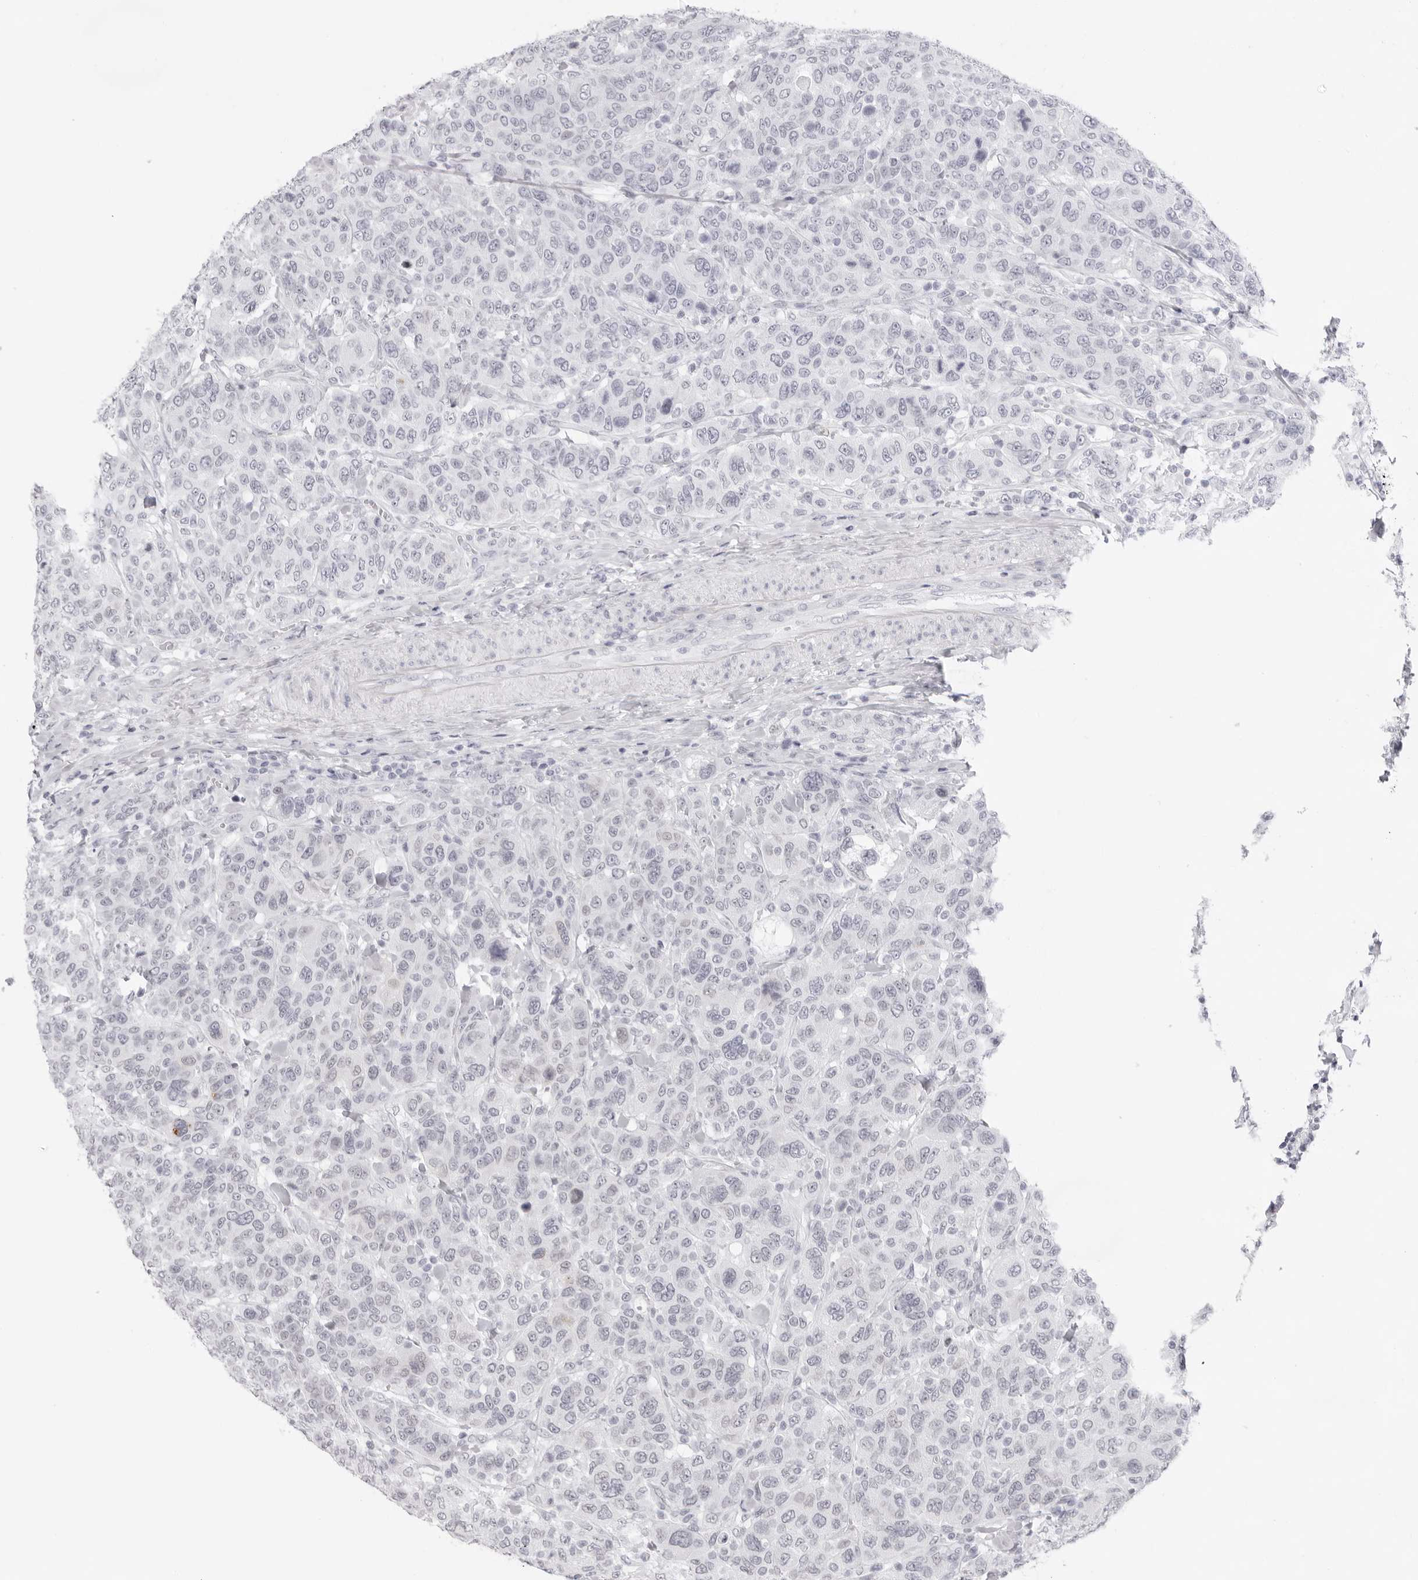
{"staining": {"intensity": "negative", "quantity": "none", "location": "none"}, "tissue": "breast cancer", "cell_type": "Tumor cells", "image_type": "cancer", "snomed": [{"axis": "morphology", "description": "Duct carcinoma"}, {"axis": "topography", "description": "Breast"}], "caption": "Infiltrating ductal carcinoma (breast) was stained to show a protein in brown. There is no significant staining in tumor cells.", "gene": "KLK12", "patient": {"sex": "female", "age": 37}}